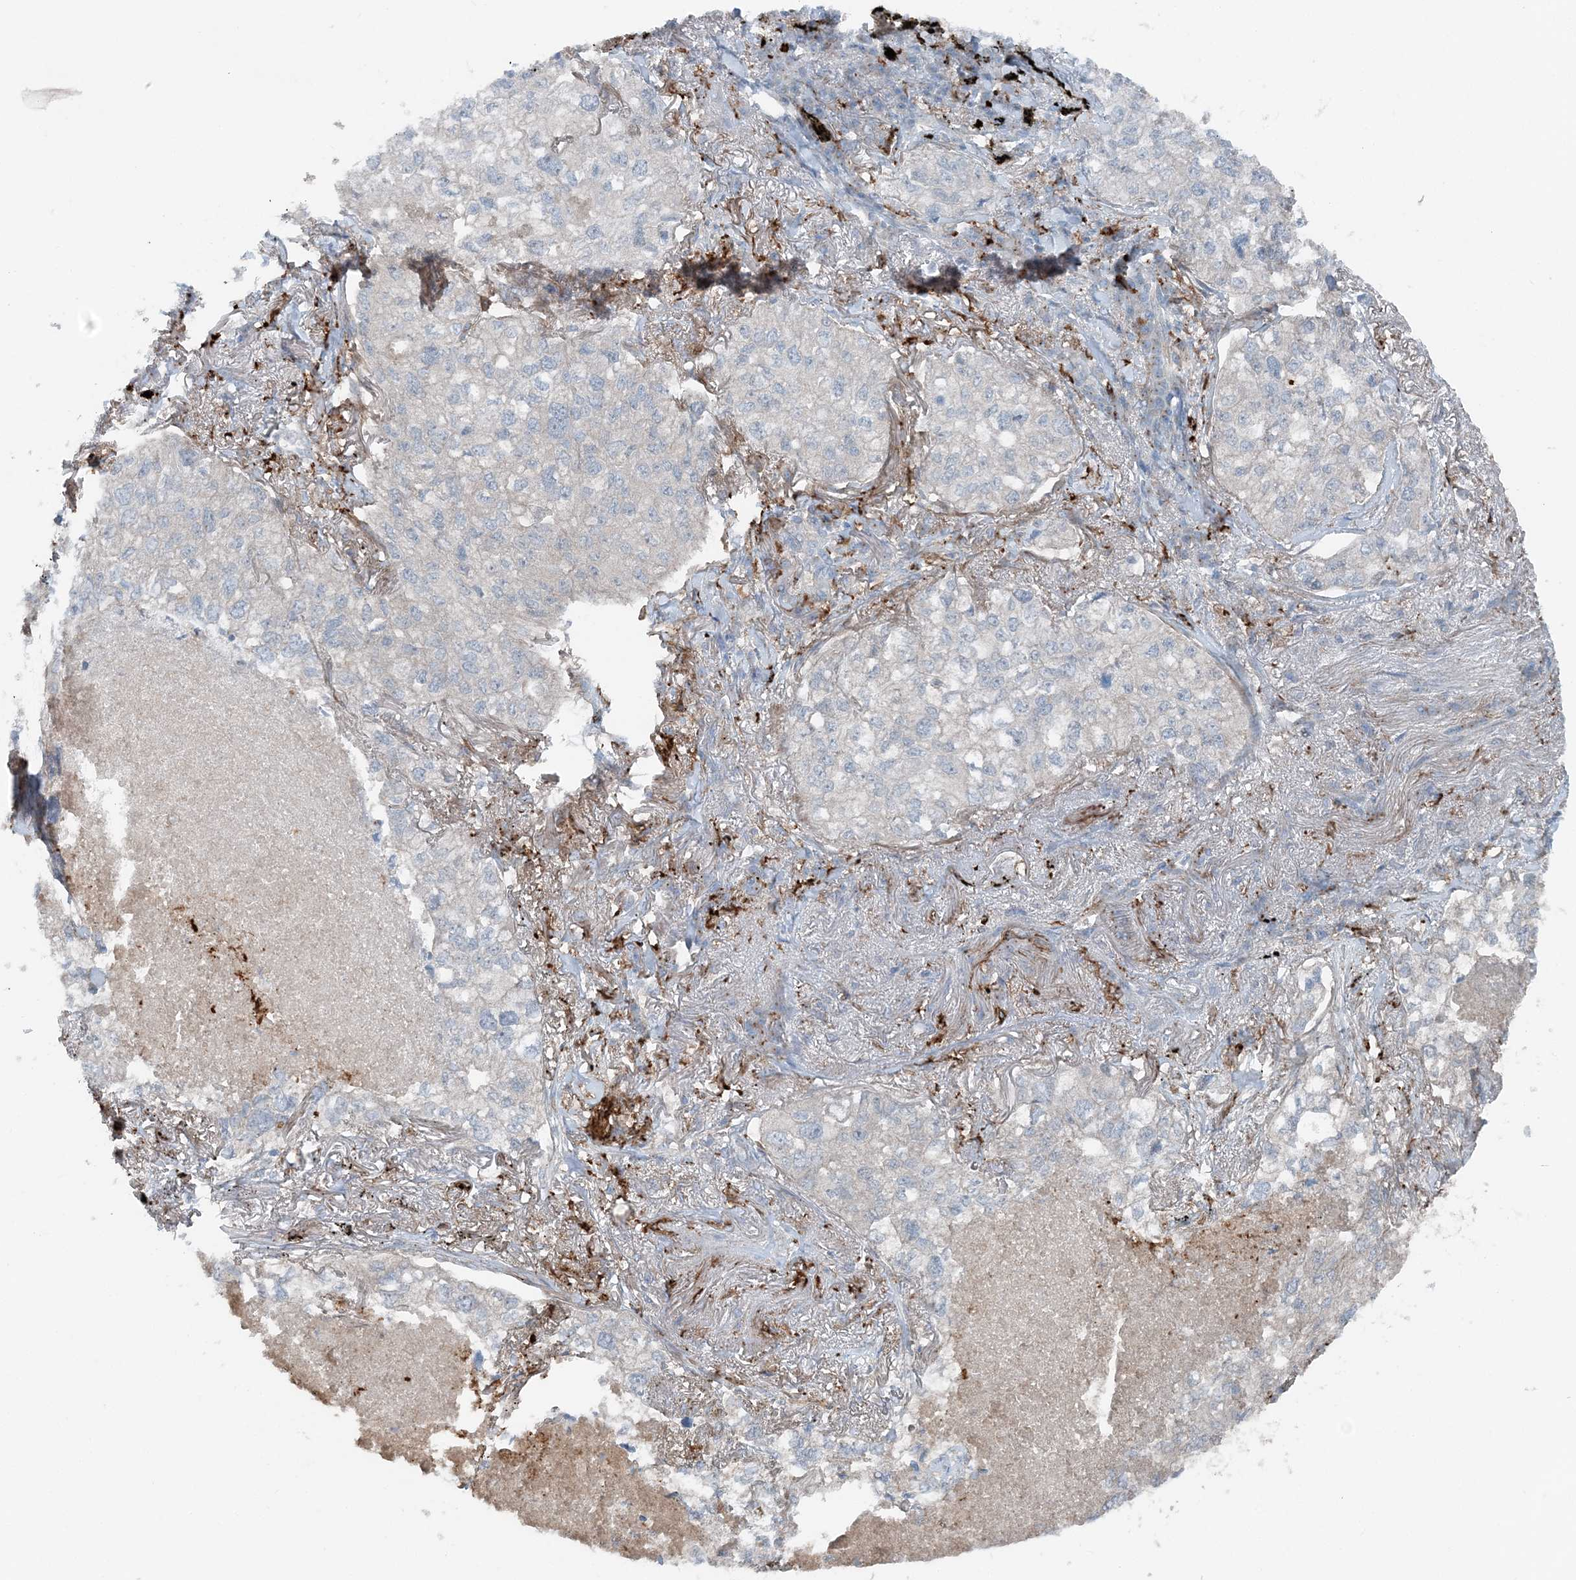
{"staining": {"intensity": "negative", "quantity": "none", "location": "none"}, "tissue": "lung cancer", "cell_type": "Tumor cells", "image_type": "cancer", "snomed": [{"axis": "morphology", "description": "Adenocarcinoma, NOS"}, {"axis": "topography", "description": "Lung"}], "caption": "Immunohistochemical staining of human lung adenocarcinoma shows no significant staining in tumor cells.", "gene": "KY", "patient": {"sex": "male", "age": 65}}